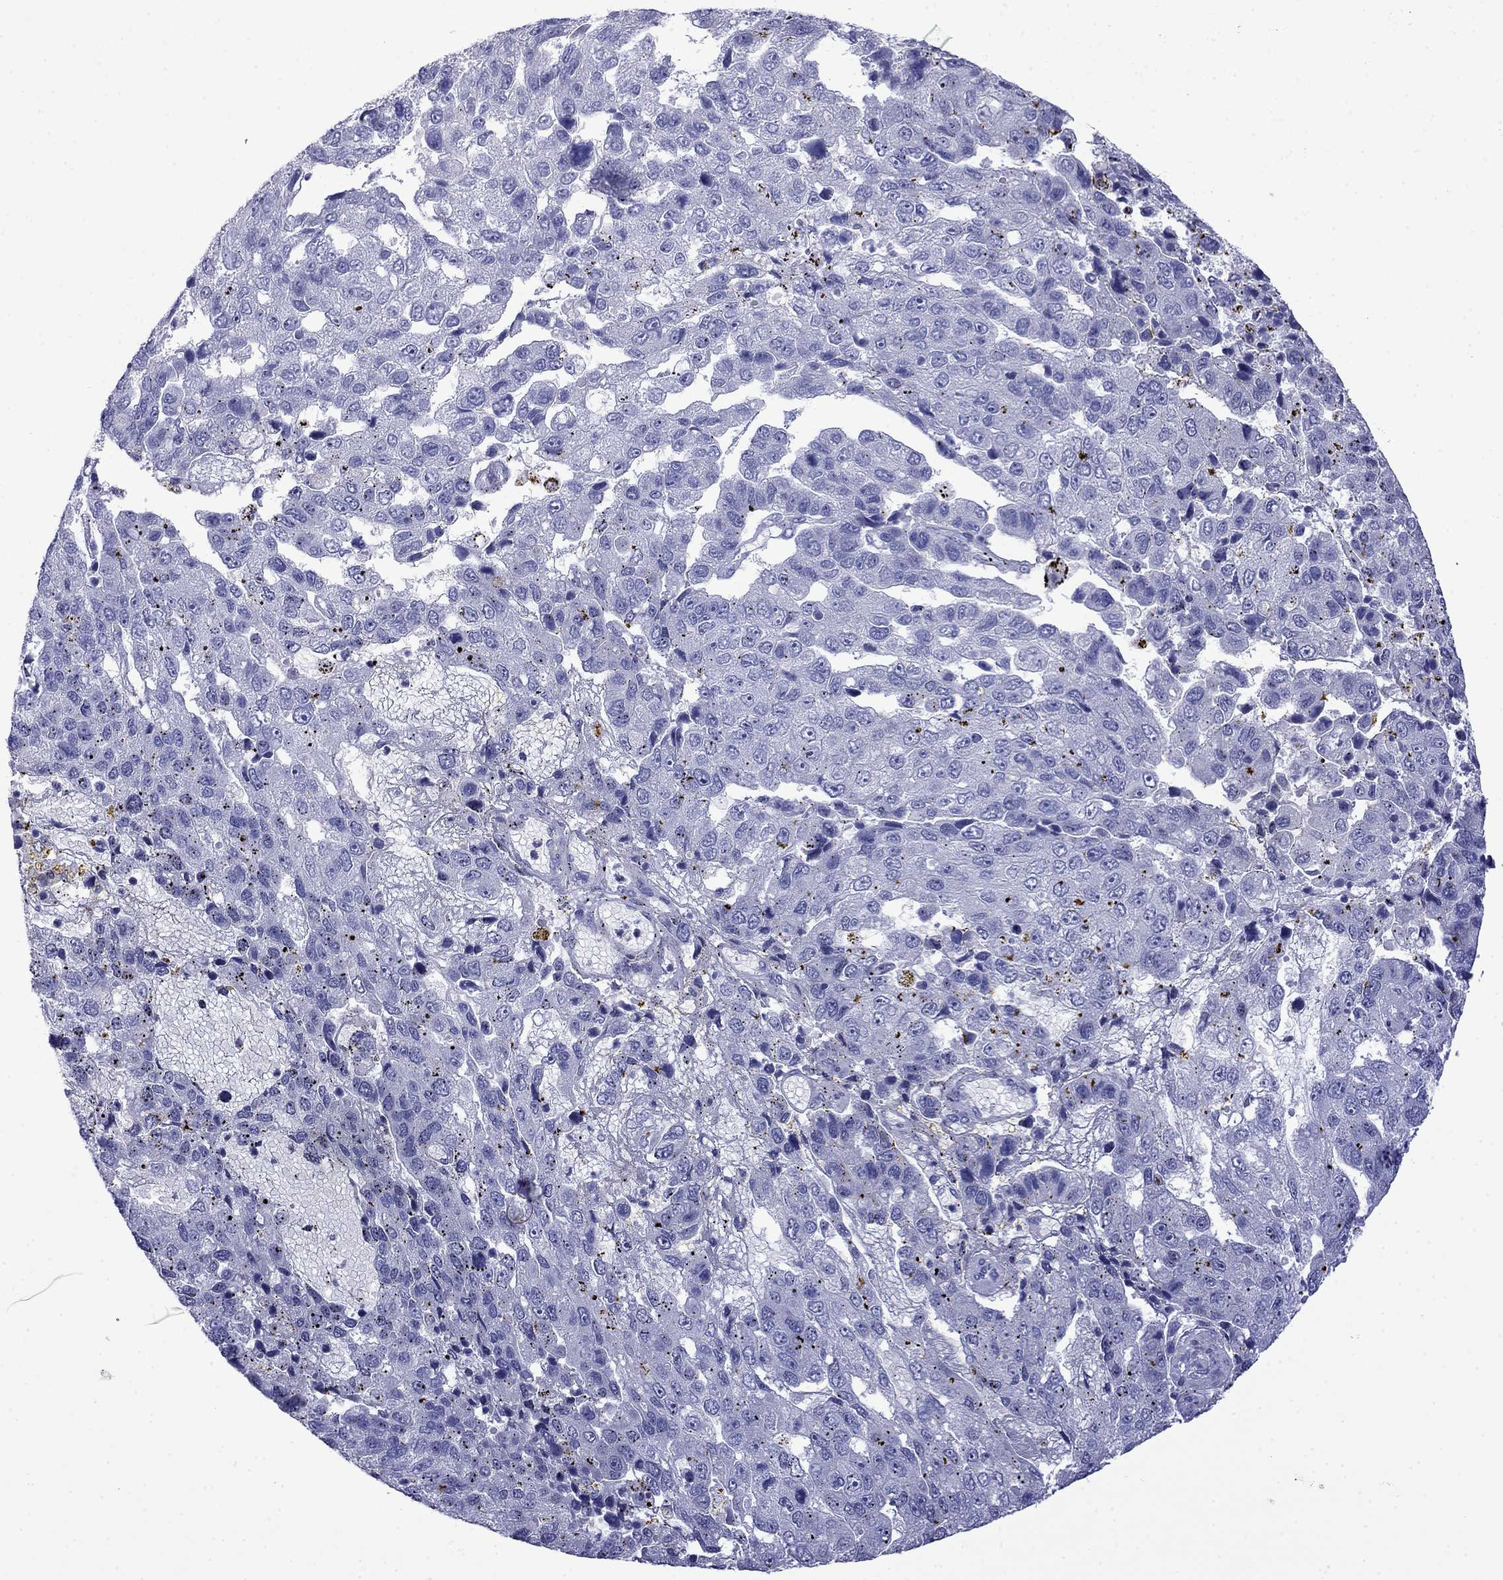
{"staining": {"intensity": "negative", "quantity": "none", "location": "none"}, "tissue": "pancreatic cancer", "cell_type": "Tumor cells", "image_type": "cancer", "snomed": [{"axis": "morphology", "description": "Adenocarcinoma, NOS"}, {"axis": "topography", "description": "Pancreas"}], "caption": "Immunohistochemical staining of human adenocarcinoma (pancreatic) demonstrates no significant expression in tumor cells.", "gene": "MYO15A", "patient": {"sex": "female", "age": 61}}